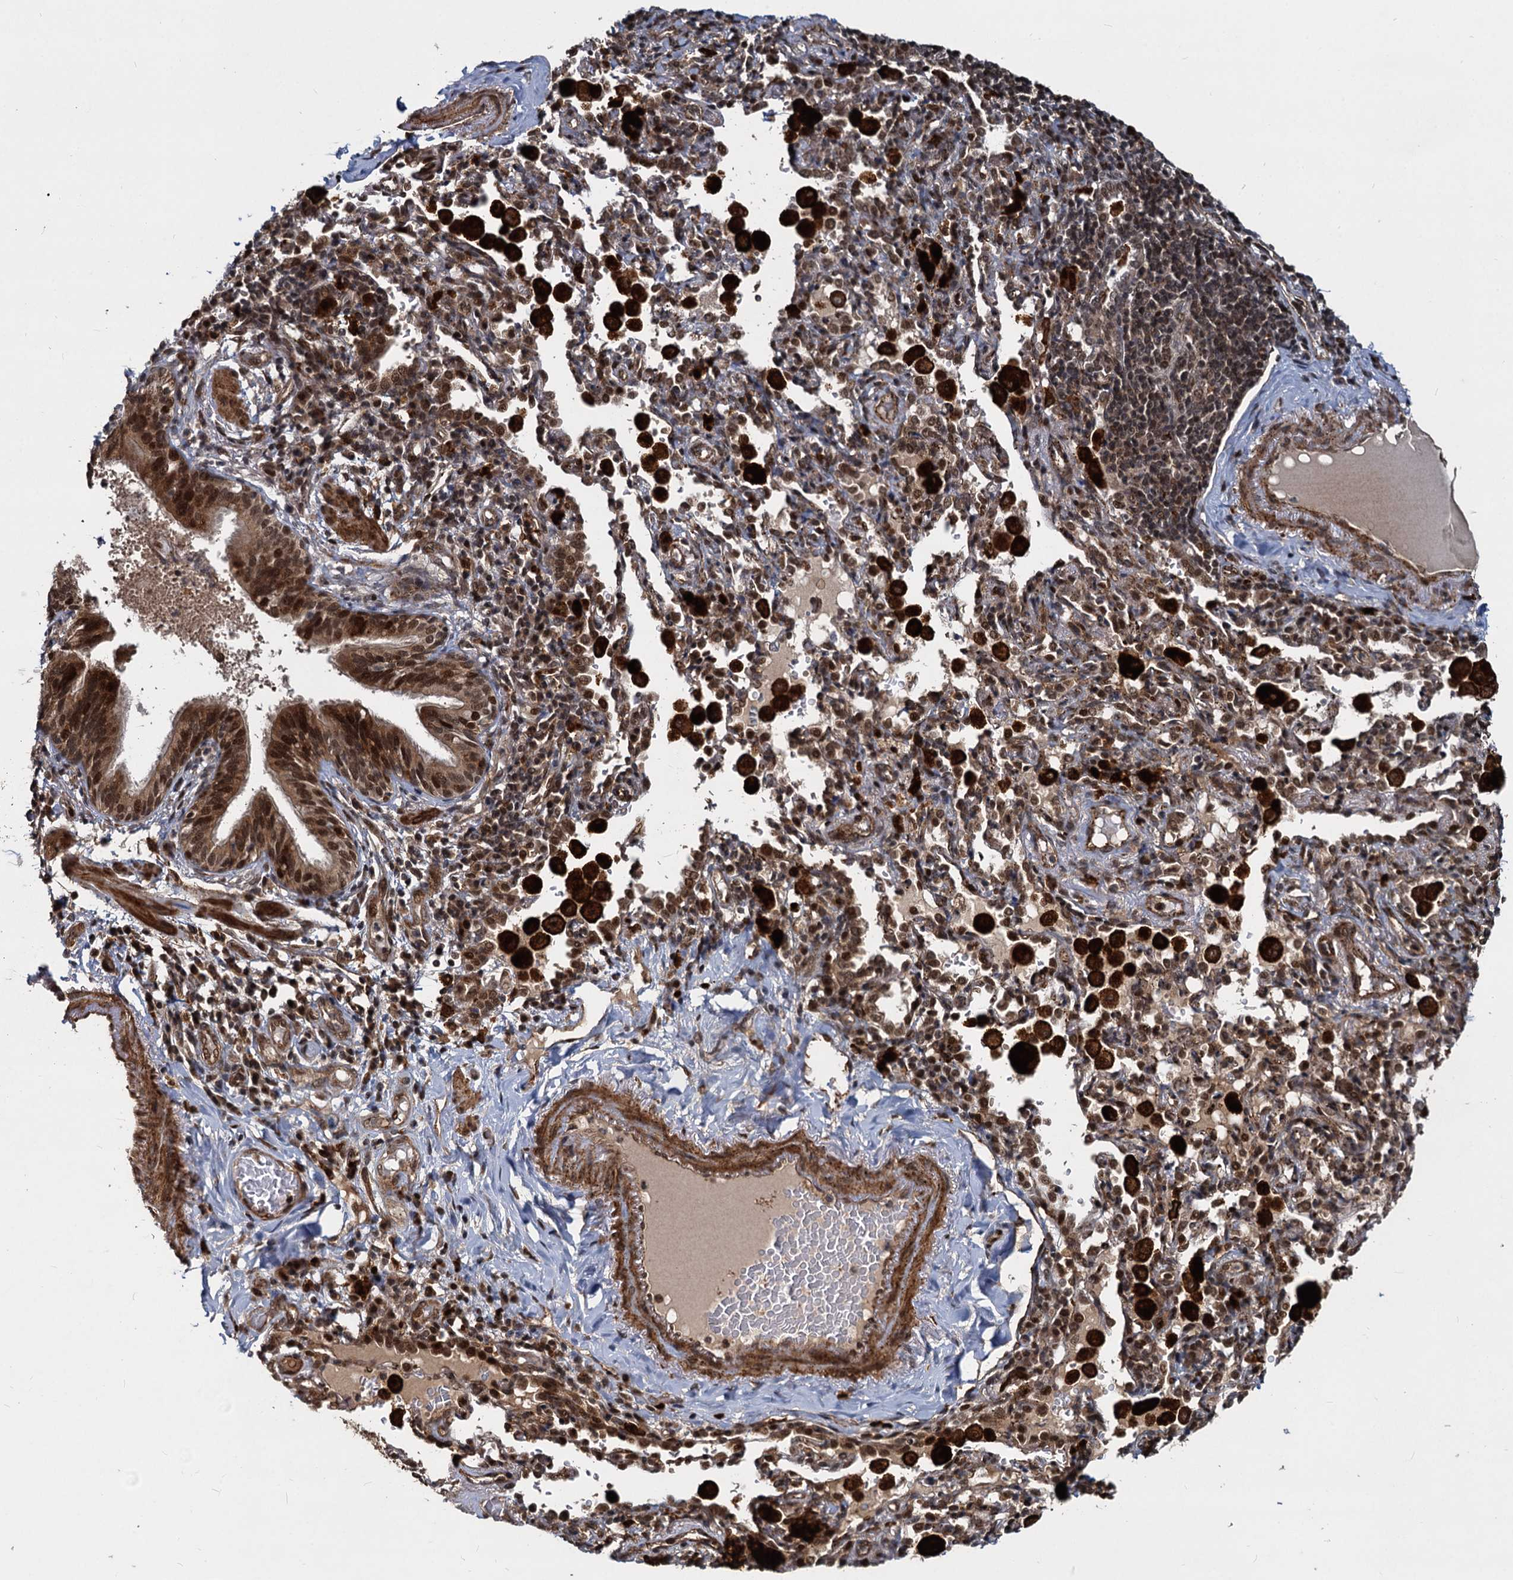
{"staining": {"intensity": "strong", "quantity": ">75%", "location": "cytoplasmic/membranous,nuclear"}, "tissue": "bronchus", "cell_type": "Respiratory epithelial cells", "image_type": "normal", "snomed": [{"axis": "morphology", "description": "Normal tissue, NOS"}, {"axis": "topography", "description": "Cartilage tissue"}, {"axis": "topography", "description": "Bronchus"}], "caption": "The micrograph exhibits immunohistochemical staining of benign bronchus. There is strong cytoplasmic/membranous,nuclear staining is seen in approximately >75% of respiratory epithelial cells. The protein is stained brown, and the nuclei are stained in blue (DAB IHC with brightfield microscopy, high magnification).", "gene": "TRIM23", "patient": {"sex": "female", "age": 36}}